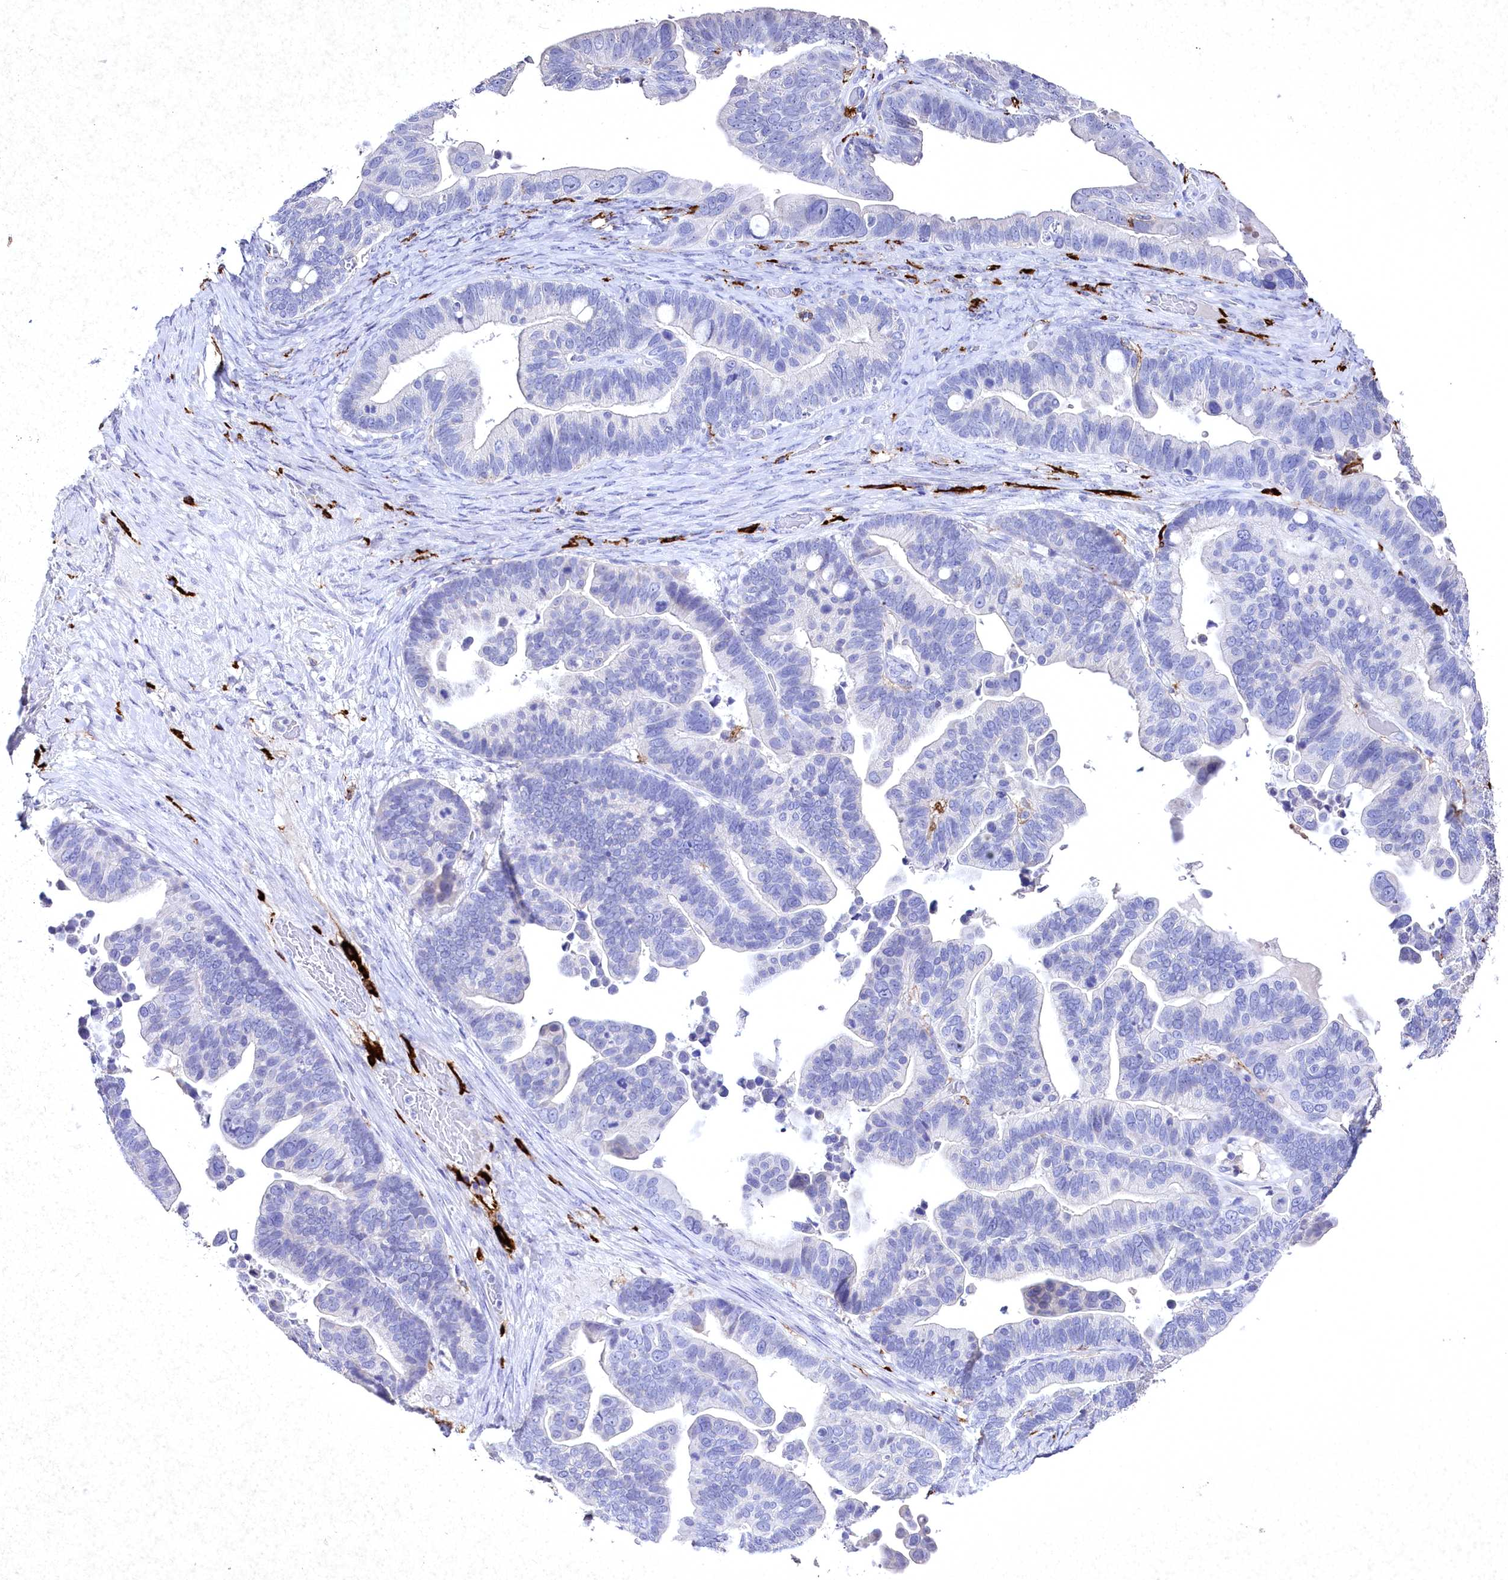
{"staining": {"intensity": "negative", "quantity": "none", "location": "none"}, "tissue": "ovarian cancer", "cell_type": "Tumor cells", "image_type": "cancer", "snomed": [{"axis": "morphology", "description": "Cystadenocarcinoma, serous, NOS"}, {"axis": "topography", "description": "Ovary"}], "caption": "Immunohistochemical staining of human serous cystadenocarcinoma (ovarian) displays no significant expression in tumor cells. Brightfield microscopy of immunohistochemistry (IHC) stained with DAB (3,3'-diaminobenzidine) (brown) and hematoxylin (blue), captured at high magnification.", "gene": "CLEC4M", "patient": {"sex": "female", "age": 56}}